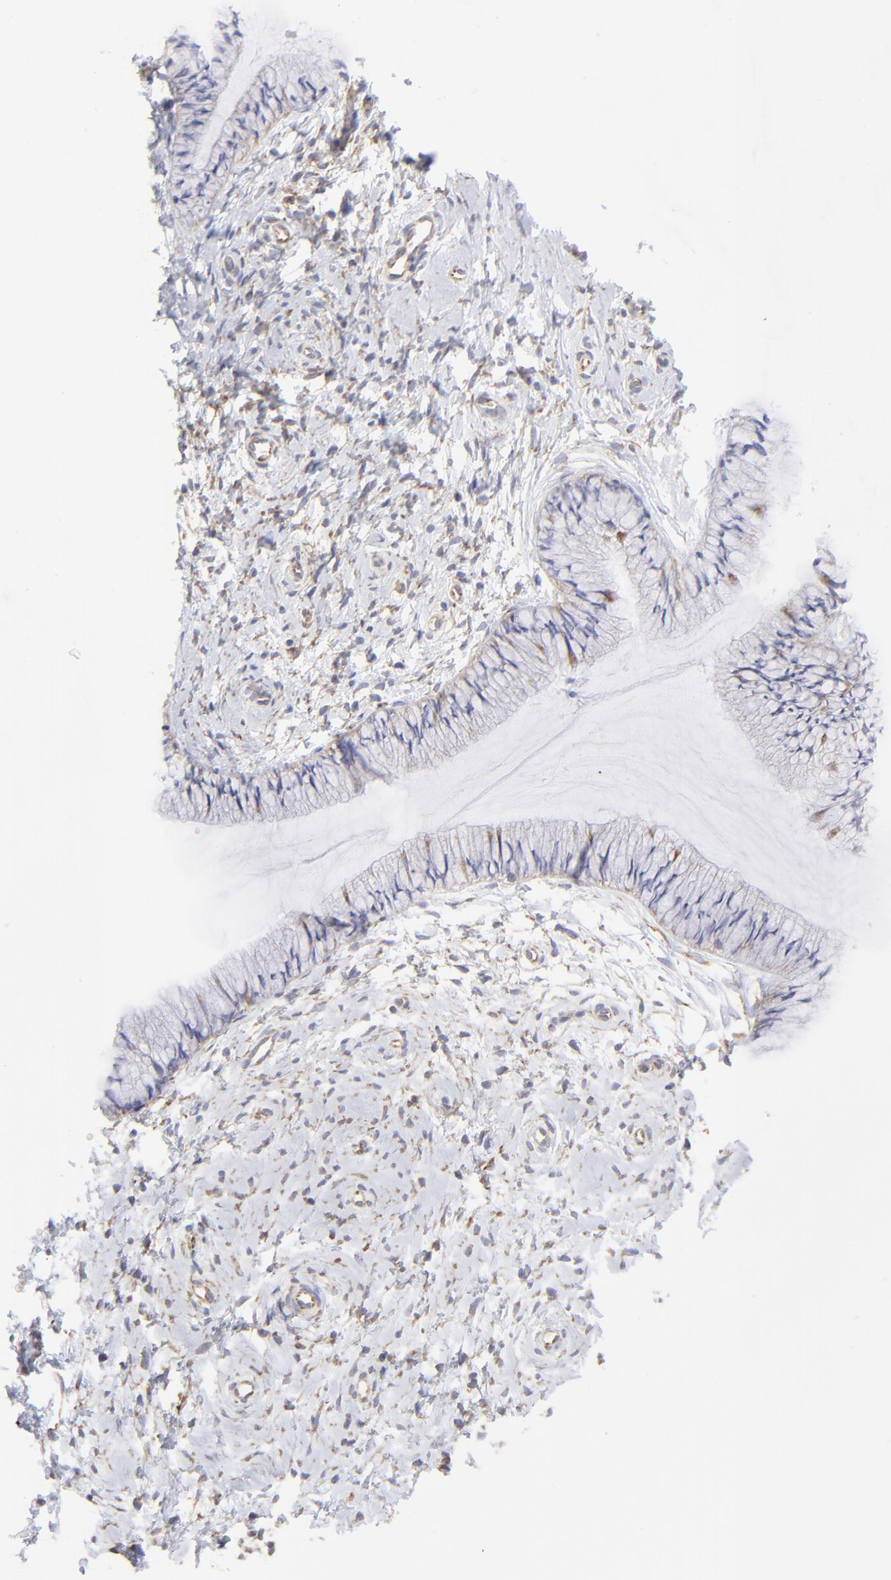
{"staining": {"intensity": "moderate", "quantity": ">75%", "location": "cytoplasmic/membranous"}, "tissue": "cervix", "cell_type": "Glandular cells", "image_type": "normal", "snomed": [{"axis": "morphology", "description": "Normal tissue, NOS"}, {"axis": "topography", "description": "Cervix"}], "caption": "Cervix stained for a protein (brown) demonstrates moderate cytoplasmic/membranous positive expression in about >75% of glandular cells.", "gene": "EIF2AK2", "patient": {"sex": "female", "age": 46}}